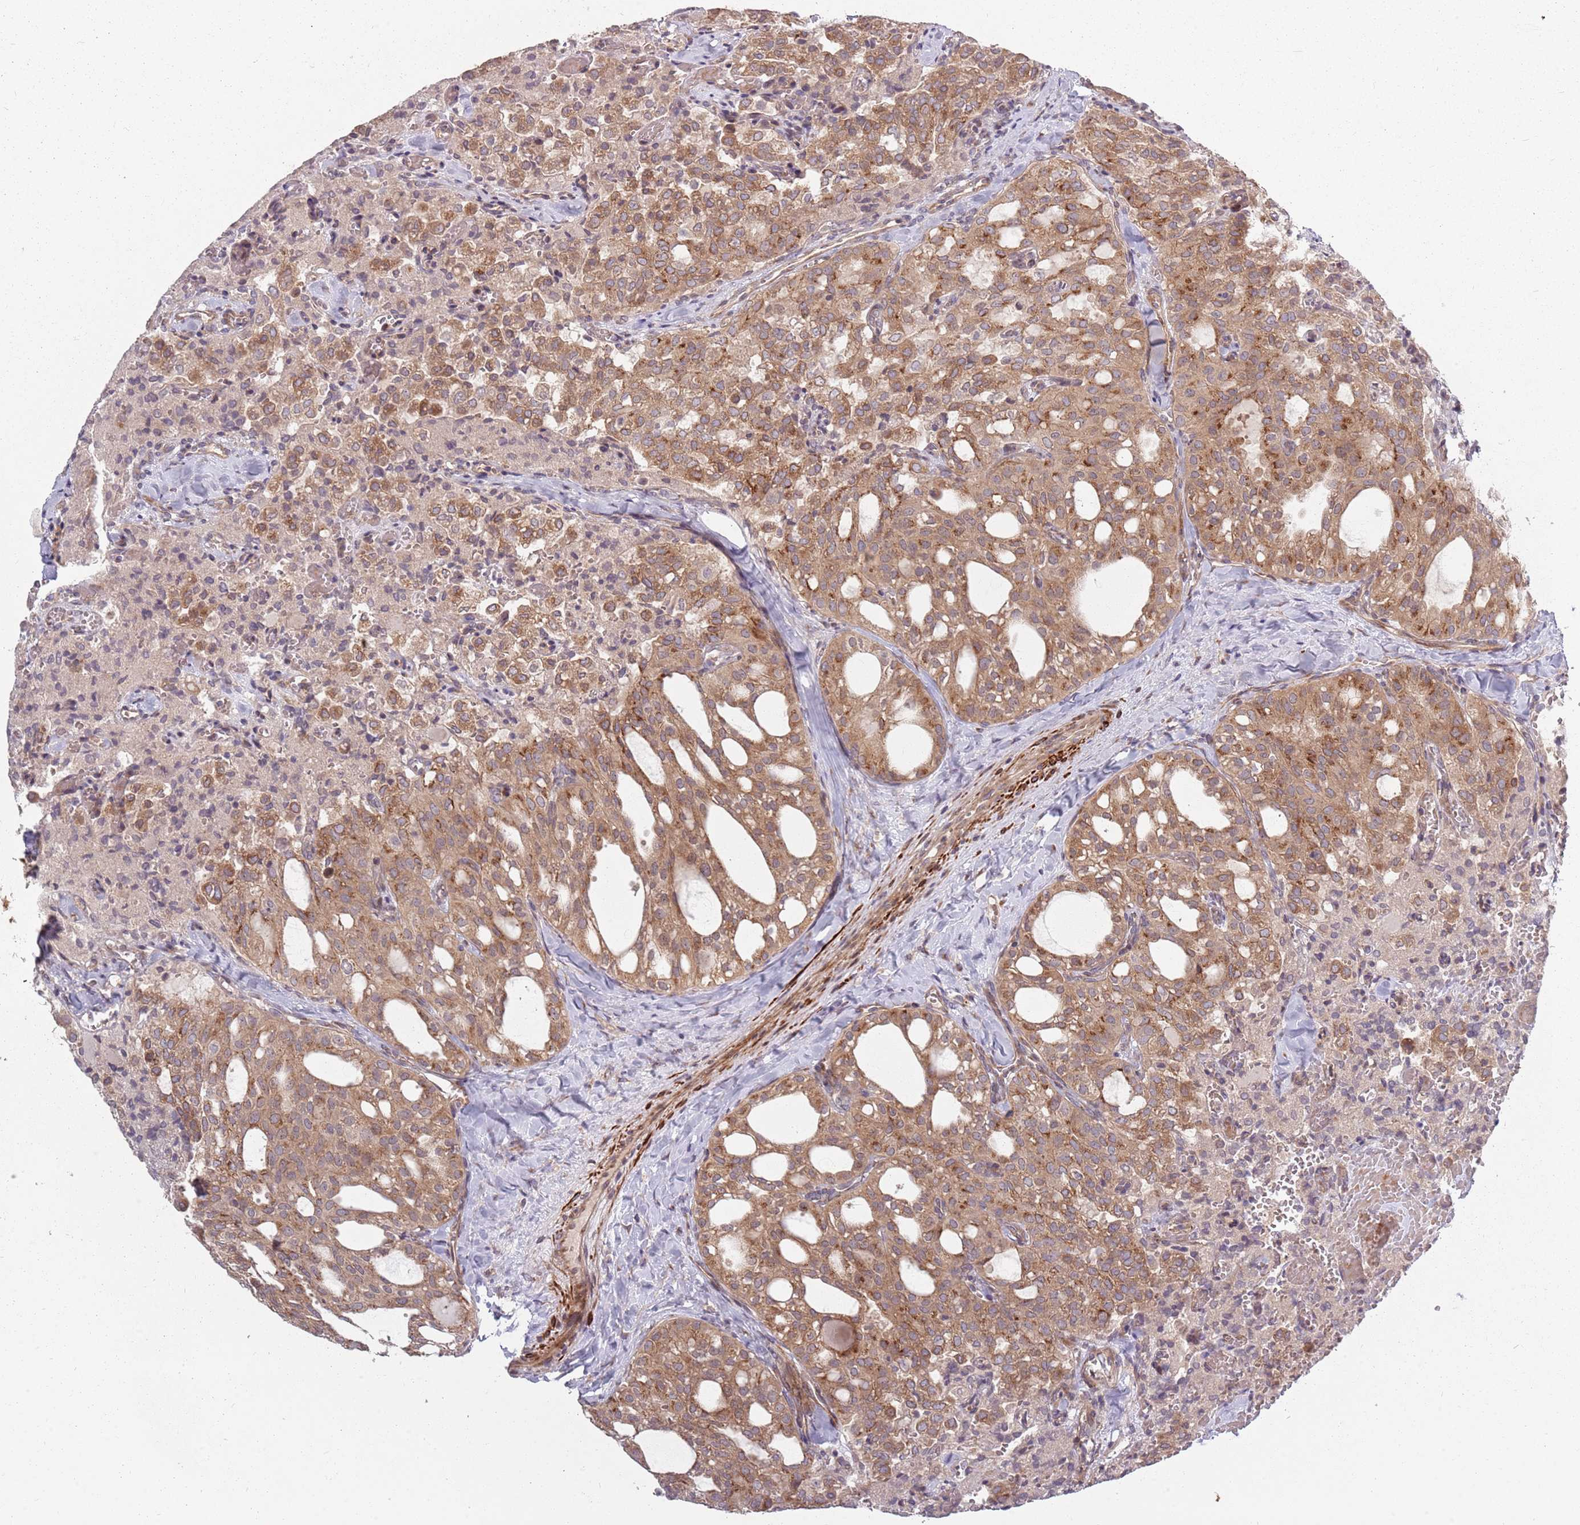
{"staining": {"intensity": "moderate", "quantity": ">75%", "location": "cytoplasmic/membranous"}, "tissue": "thyroid cancer", "cell_type": "Tumor cells", "image_type": "cancer", "snomed": [{"axis": "morphology", "description": "Follicular adenoma carcinoma, NOS"}, {"axis": "topography", "description": "Thyroid gland"}], "caption": "Tumor cells display medium levels of moderate cytoplasmic/membranous expression in approximately >75% of cells in thyroid follicular adenoma carcinoma. (DAB (3,3'-diaminobenzidine) IHC with brightfield microscopy, high magnification).", "gene": "PLD6", "patient": {"sex": "male", "age": 75}}